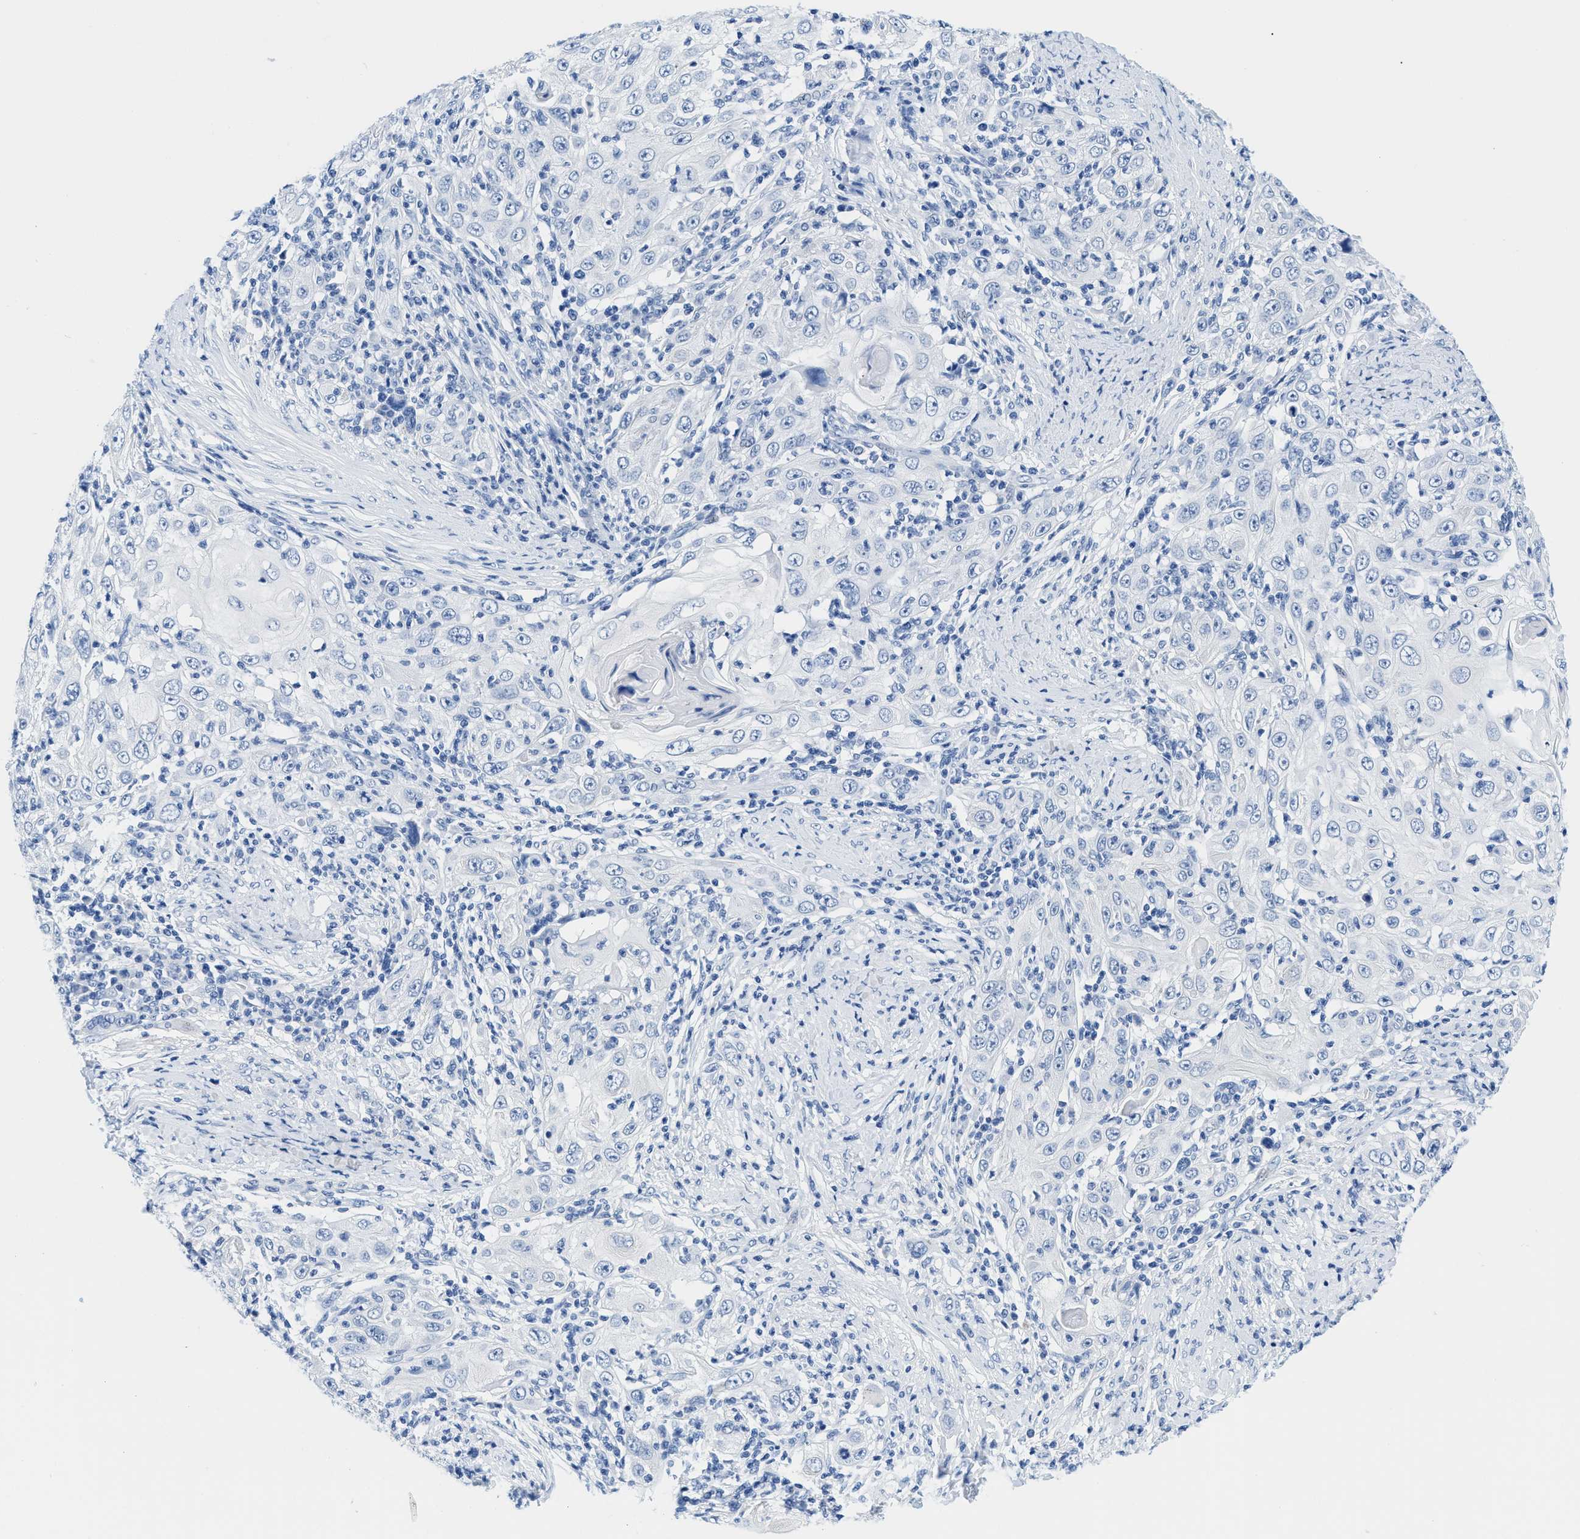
{"staining": {"intensity": "negative", "quantity": "none", "location": "none"}, "tissue": "skin cancer", "cell_type": "Tumor cells", "image_type": "cancer", "snomed": [{"axis": "morphology", "description": "Squamous cell carcinoma, NOS"}, {"axis": "topography", "description": "Skin"}], "caption": "Immunohistochemistry (IHC) photomicrograph of skin cancer (squamous cell carcinoma) stained for a protein (brown), which reveals no expression in tumor cells.", "gene": "GSN", "patient": {"sex": "female", "age": 88}}